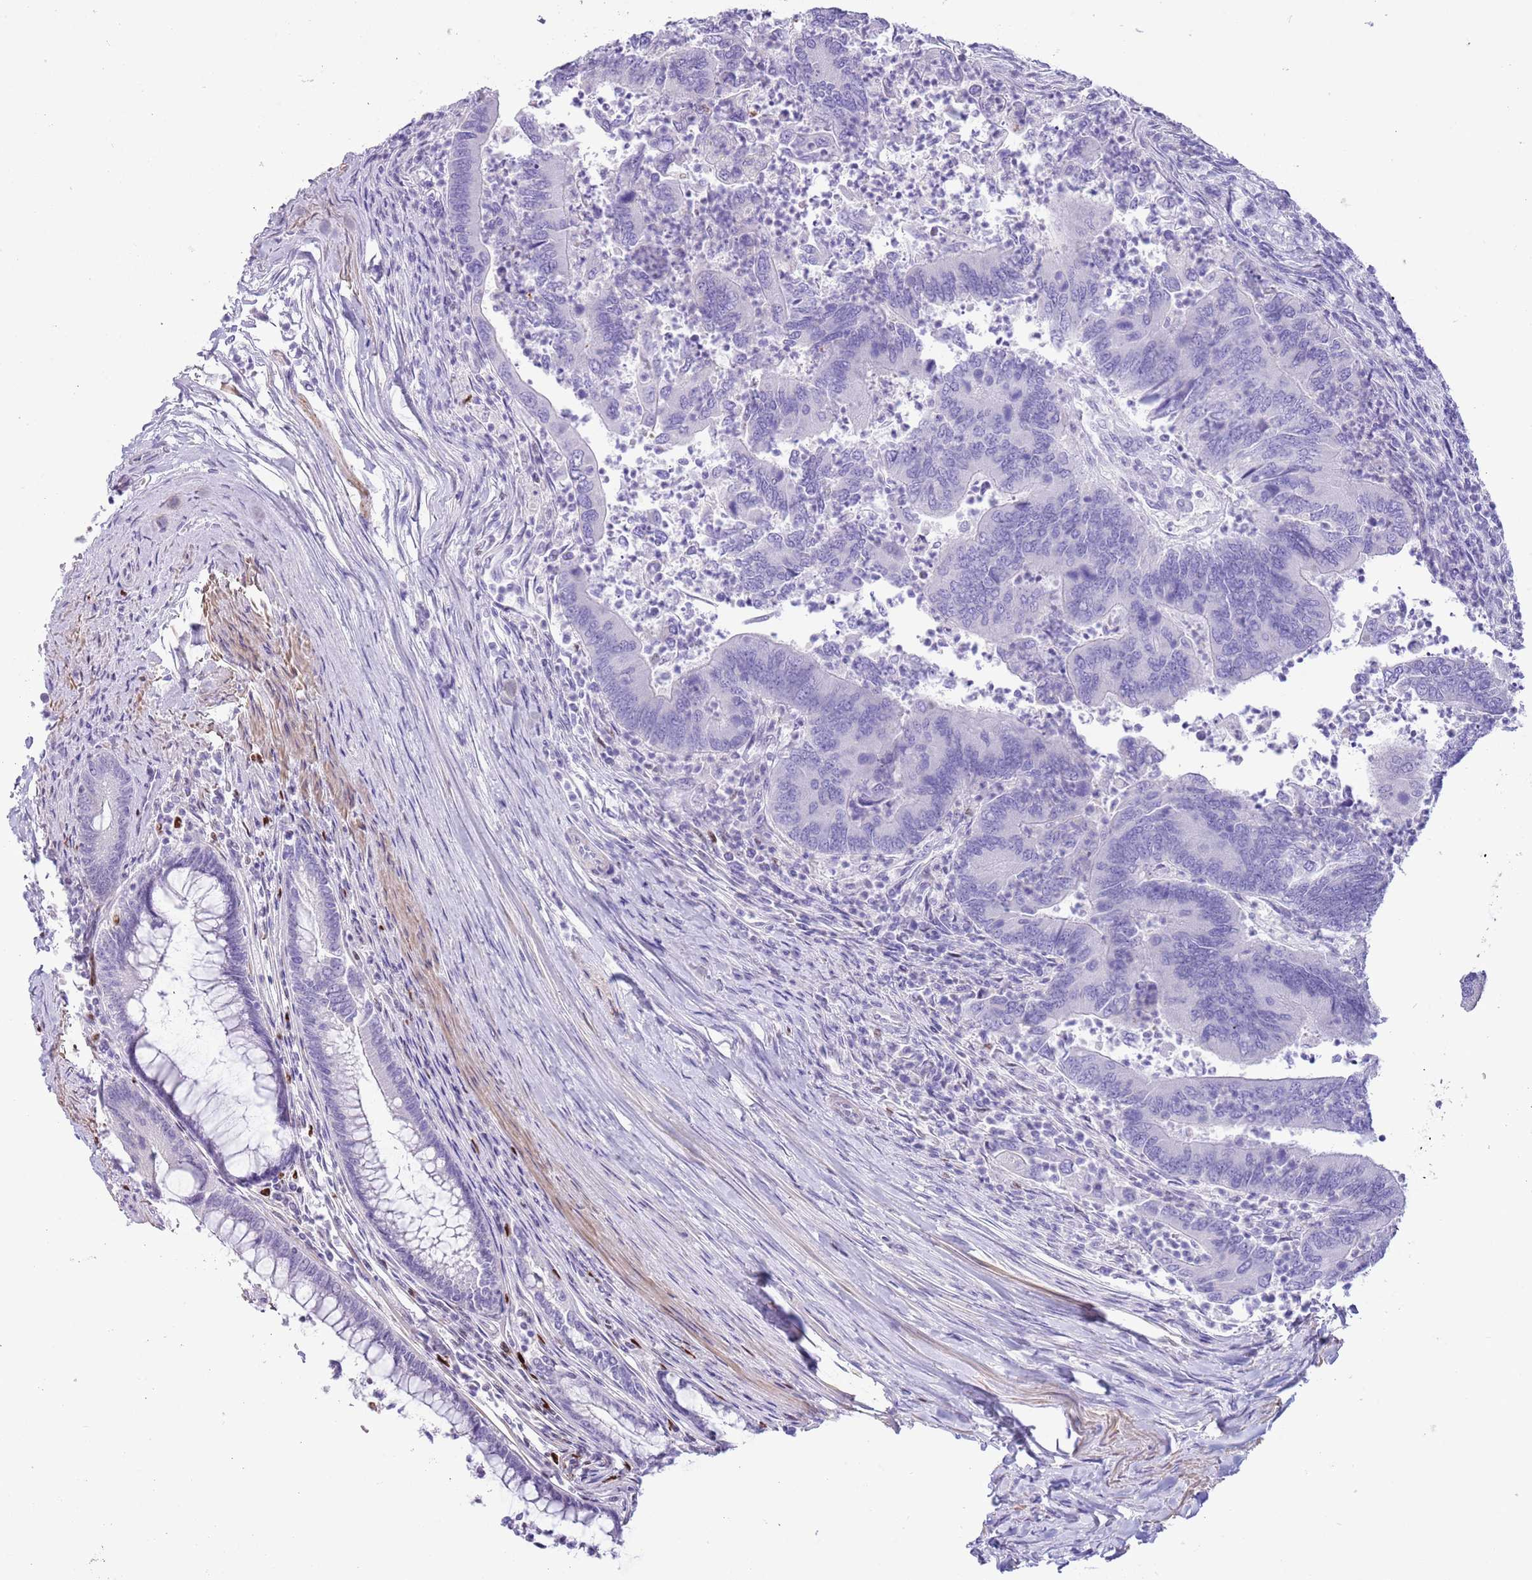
{"staining": {"intensity": "negative", "quantity": "none", "location": "none"}, "tissue": "colorectal cancer", "cell_type": "Tumor cells", "image_type": "cancer", "snomed": [{"axis": "morphology", "description": "Adenocarcinoma, NOS"}, {"axis": "topography", "description": "Colon"}], "caption": "The micrograph reveals no significant positivity in tumor cells of adenocarcinoma (colorectal). The staining was performed using DAB to visualize the protein expression in brown, while the nuclei were stained in blue with hematoxylin (Magnification: 20x).", "gene": "SLC7A14", "patient": {"sex": "female", "age": 67}}